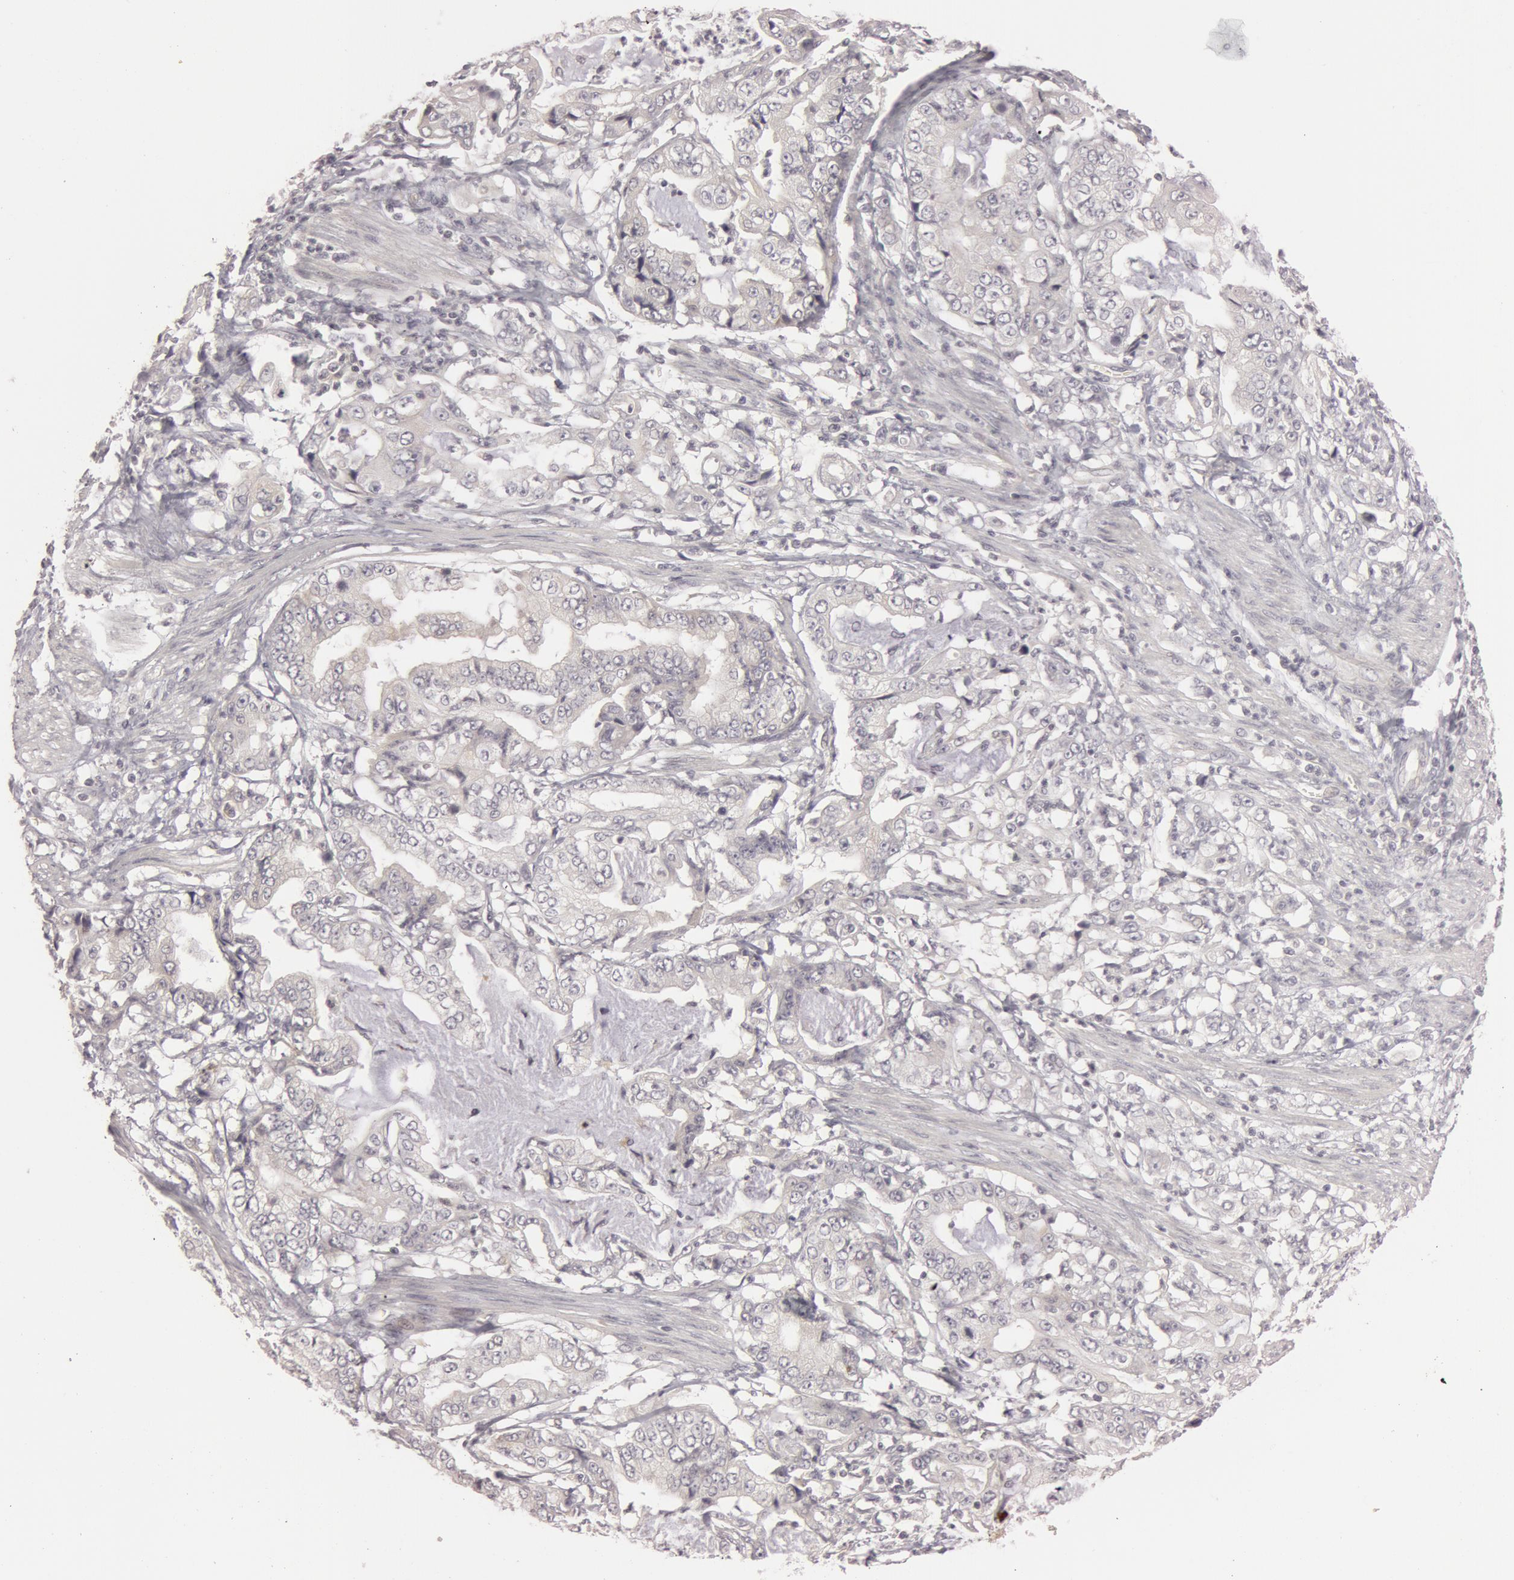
{"staining": {"intensity": "negative", "quantity": "none", "location": "none"}, "tissue": "stomach cancer", "cell_type": "Tumor cells", "image_type": "cancer", "snomed": [{"axis": "morphology", "description": "Adenocarcinoma, NOS"}, {"axis": "topography", "description": "Pancreas"}, {"axis": "topography", "description": "Stomach, upper"}], "caption": "High magnification brightfield microscopy of stomach cancer stained with DAB (brown) and counterstained with hematoxylin (blue): tumor cells show no significant positivity.", "gene": "RALGAPA1", "patient": {"sex": "male", "age": 77}}